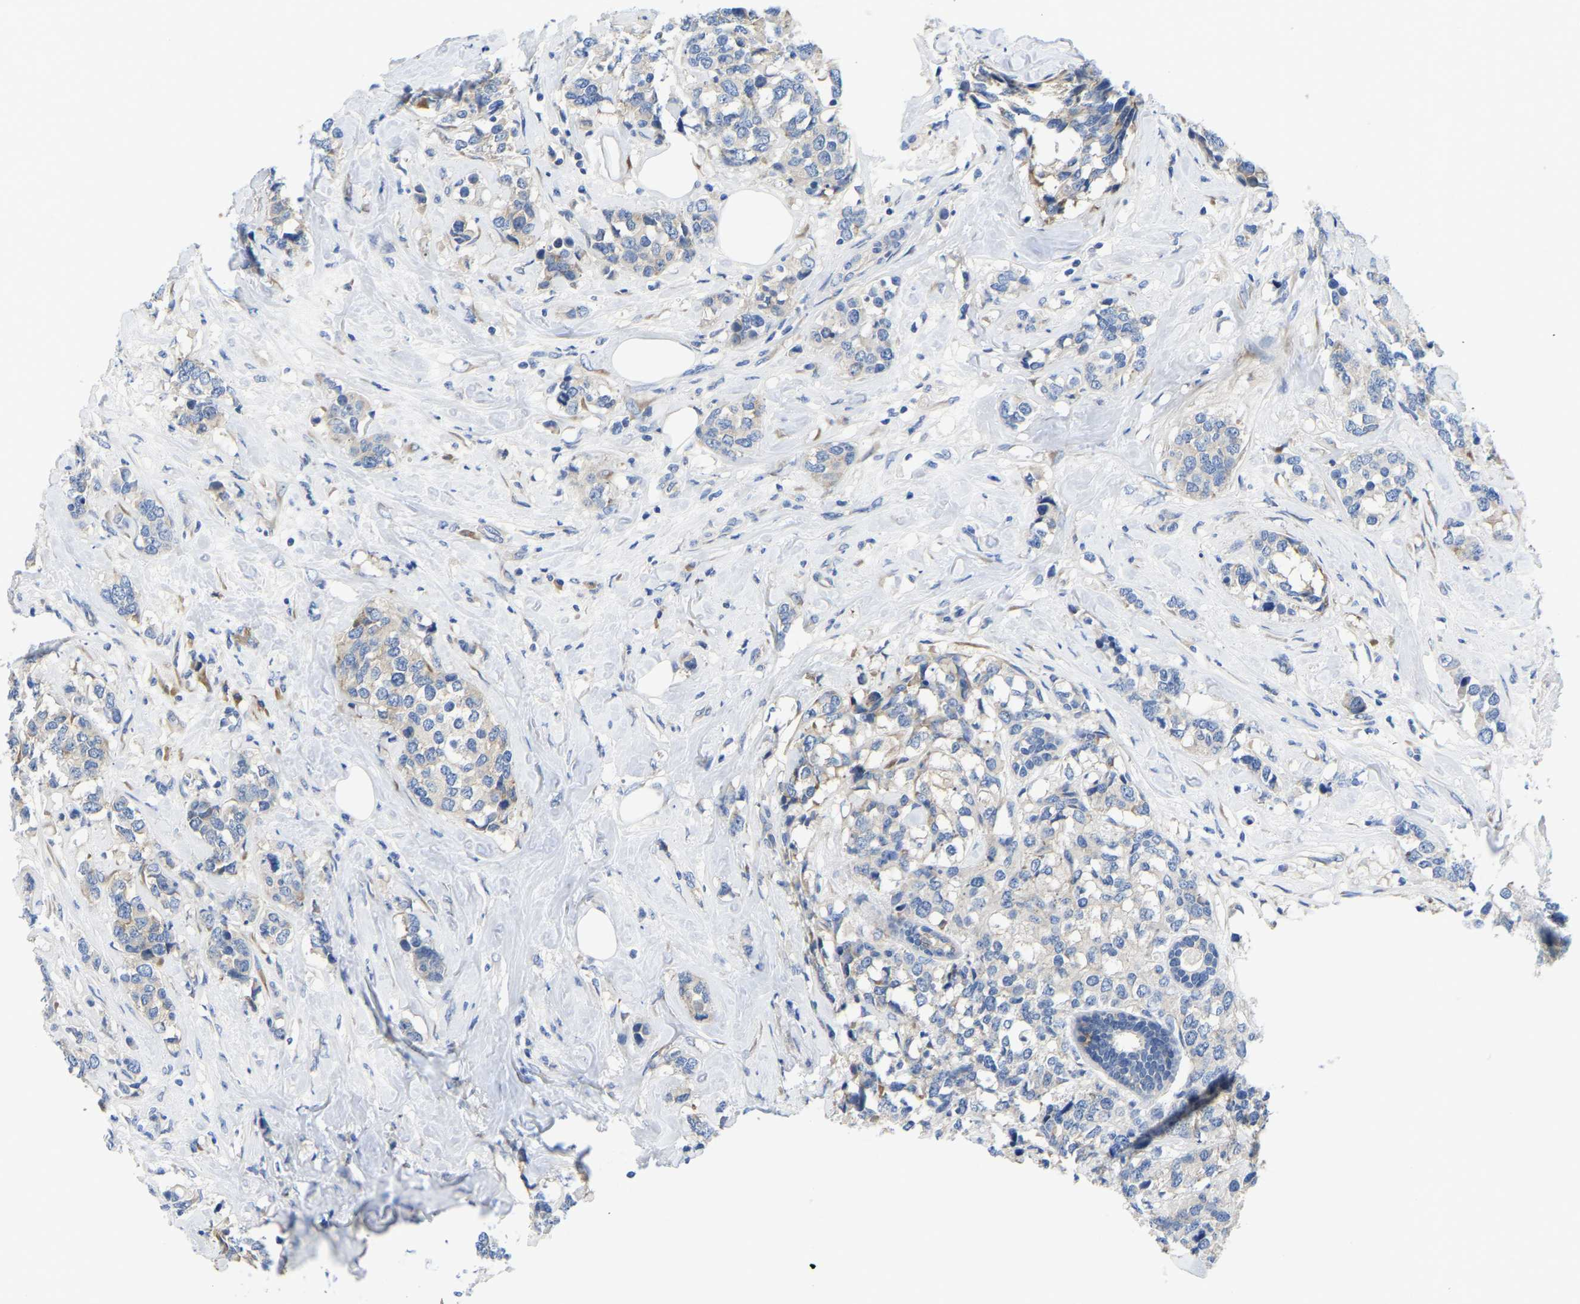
{"staining": {"intensity": "negative", "quantity": "none", "location": "none"}, "tissue": "breast cancer", "cell_type": "Tumor cells", "image_type": "cancer", "snomed": [{"axis": "morphology", "description": "Lobular carcinoma"}, {"axis": "topography", "description": "Breast"}], "caption": "Histopathology image shows no significant protein staining in tumor cells of breast cancer (lobular carcinoma).", "gene": "ABCA10", "patient": {"sex": "female", "age": 59}}